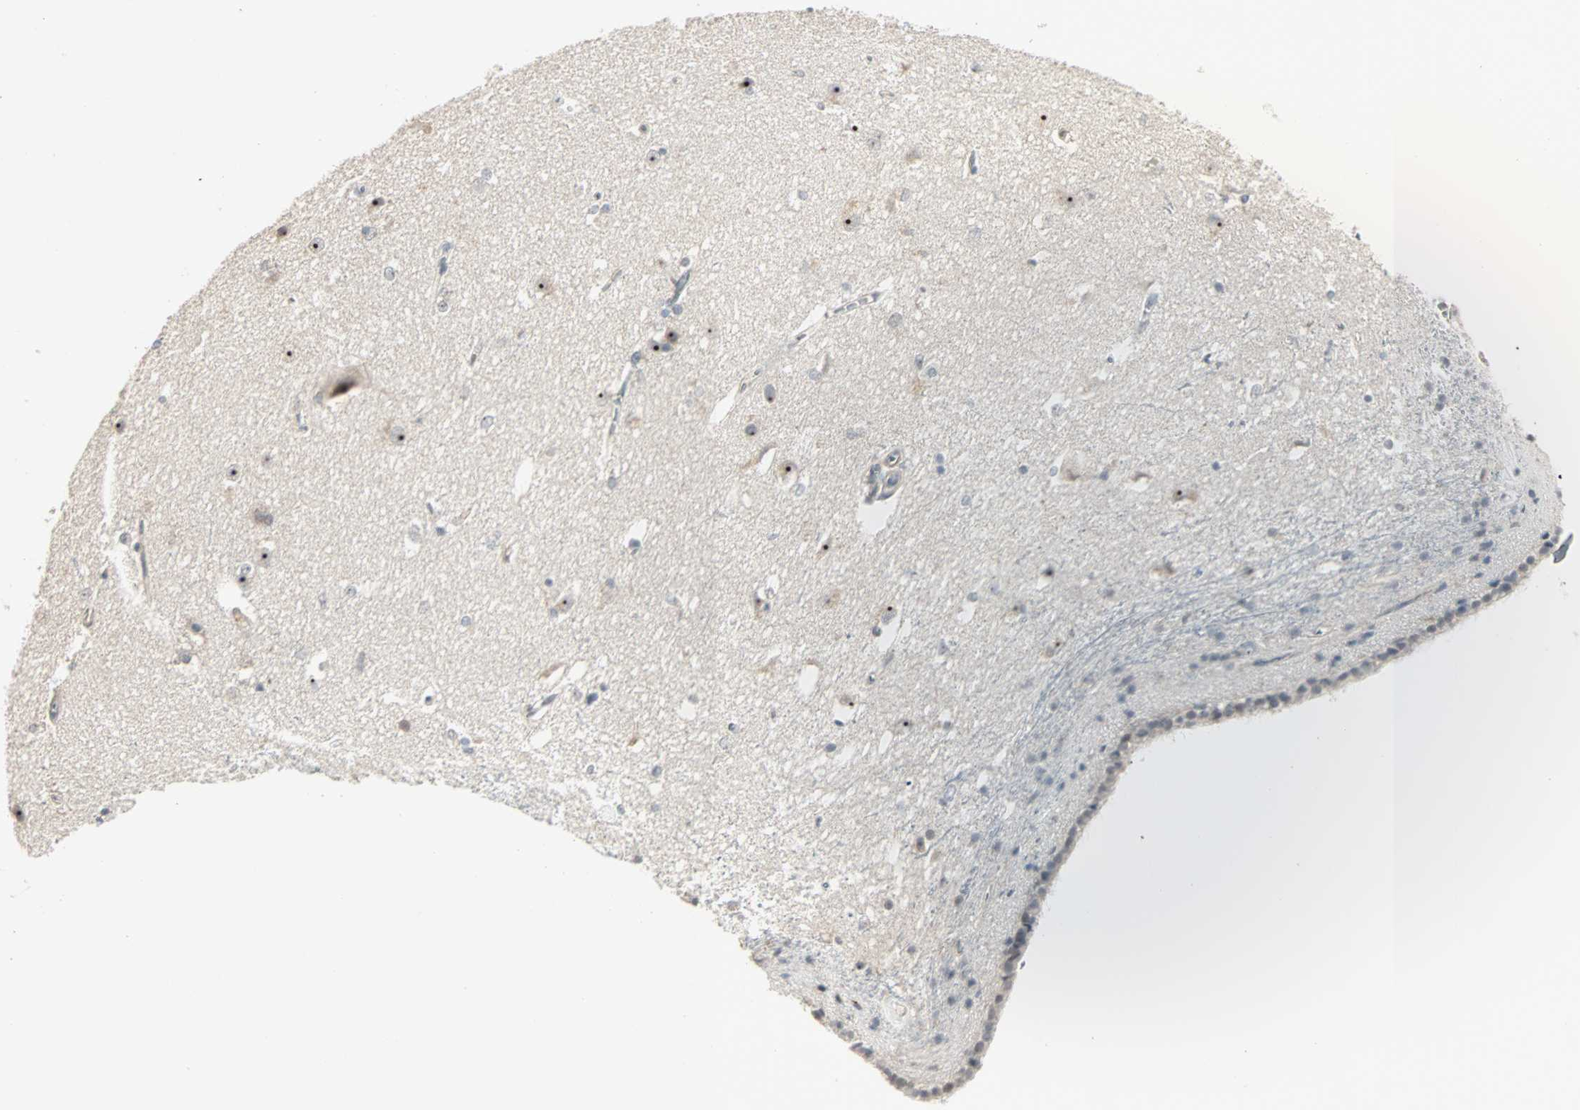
{"staining": {"intensity": "negative", "quantity": "none", "location": "none"}, "tissue": "caudate", "cell_type": "Glial cells", "image_type": "normal", "snomed": [{"axis": "morphology", "description": "Normal tissue, NOS"}, {"axis": "topography", "description": "Lateral ventricle wall"}], "caption": "DAB immunohistochemical staining of normal human caudate exhibits no significant positivity in glial cells.", "gene": "KDM4A", "patient": {"sex": "female", "age": 19}}